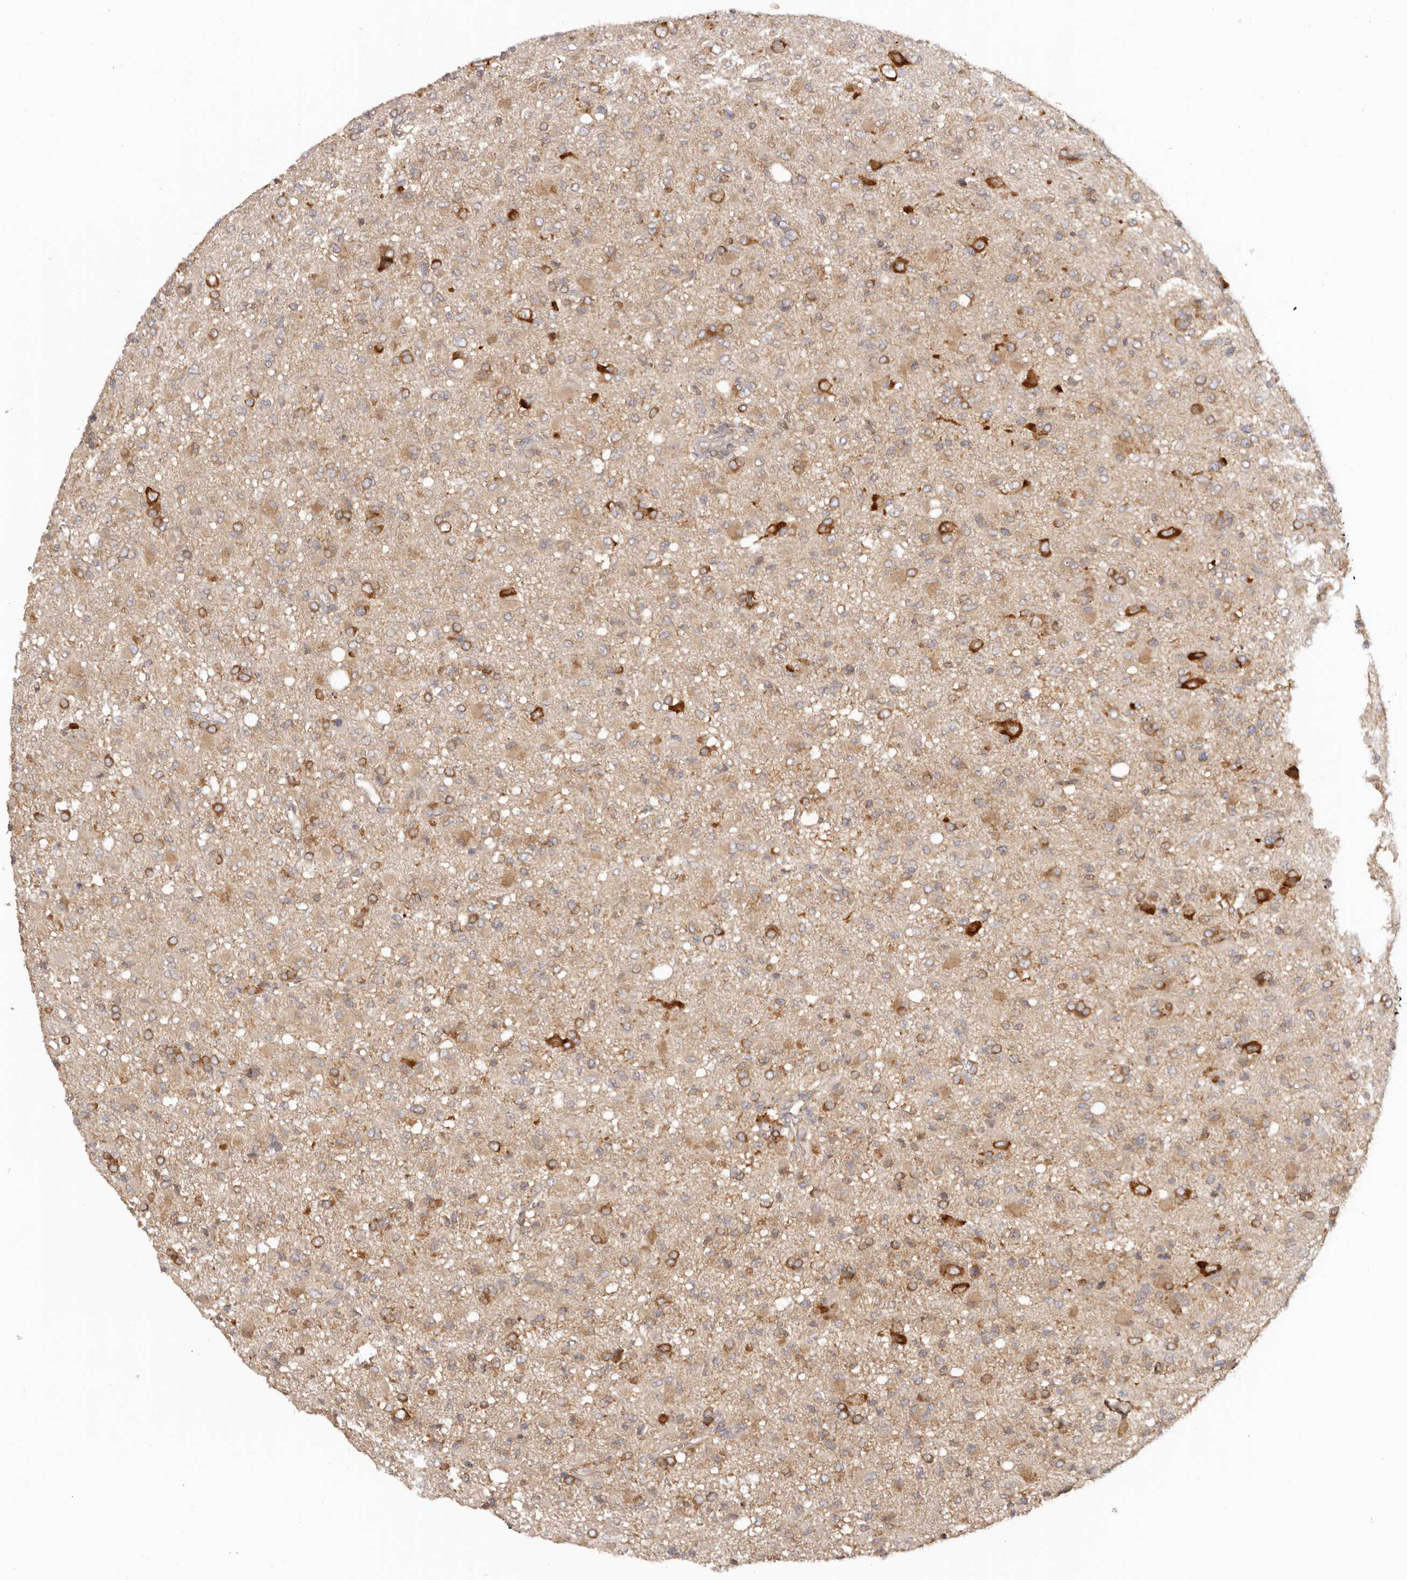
{"staining": {"intensity": "moderate", "quantity": "25%-75%", "location": "cytoplasmic/membranous"}, "tissue": "glioma", "cell_type": "Tumor cells", "image_type": "cancer", "snomed": [{"axis": "morphology", "description": "Glioma, malignant, High grade"}, {"axis": "topography", "description": "Brain"}], "caption": "Immunohistochemical staining of human high-grade glioma (malignant) displays medium levels of moderate cytoplasmic/membranous protein expression in about 25%-75% of tumor cells.", "gene": "EEF1E1", "patient": {"sex": "female", "age": 57}}